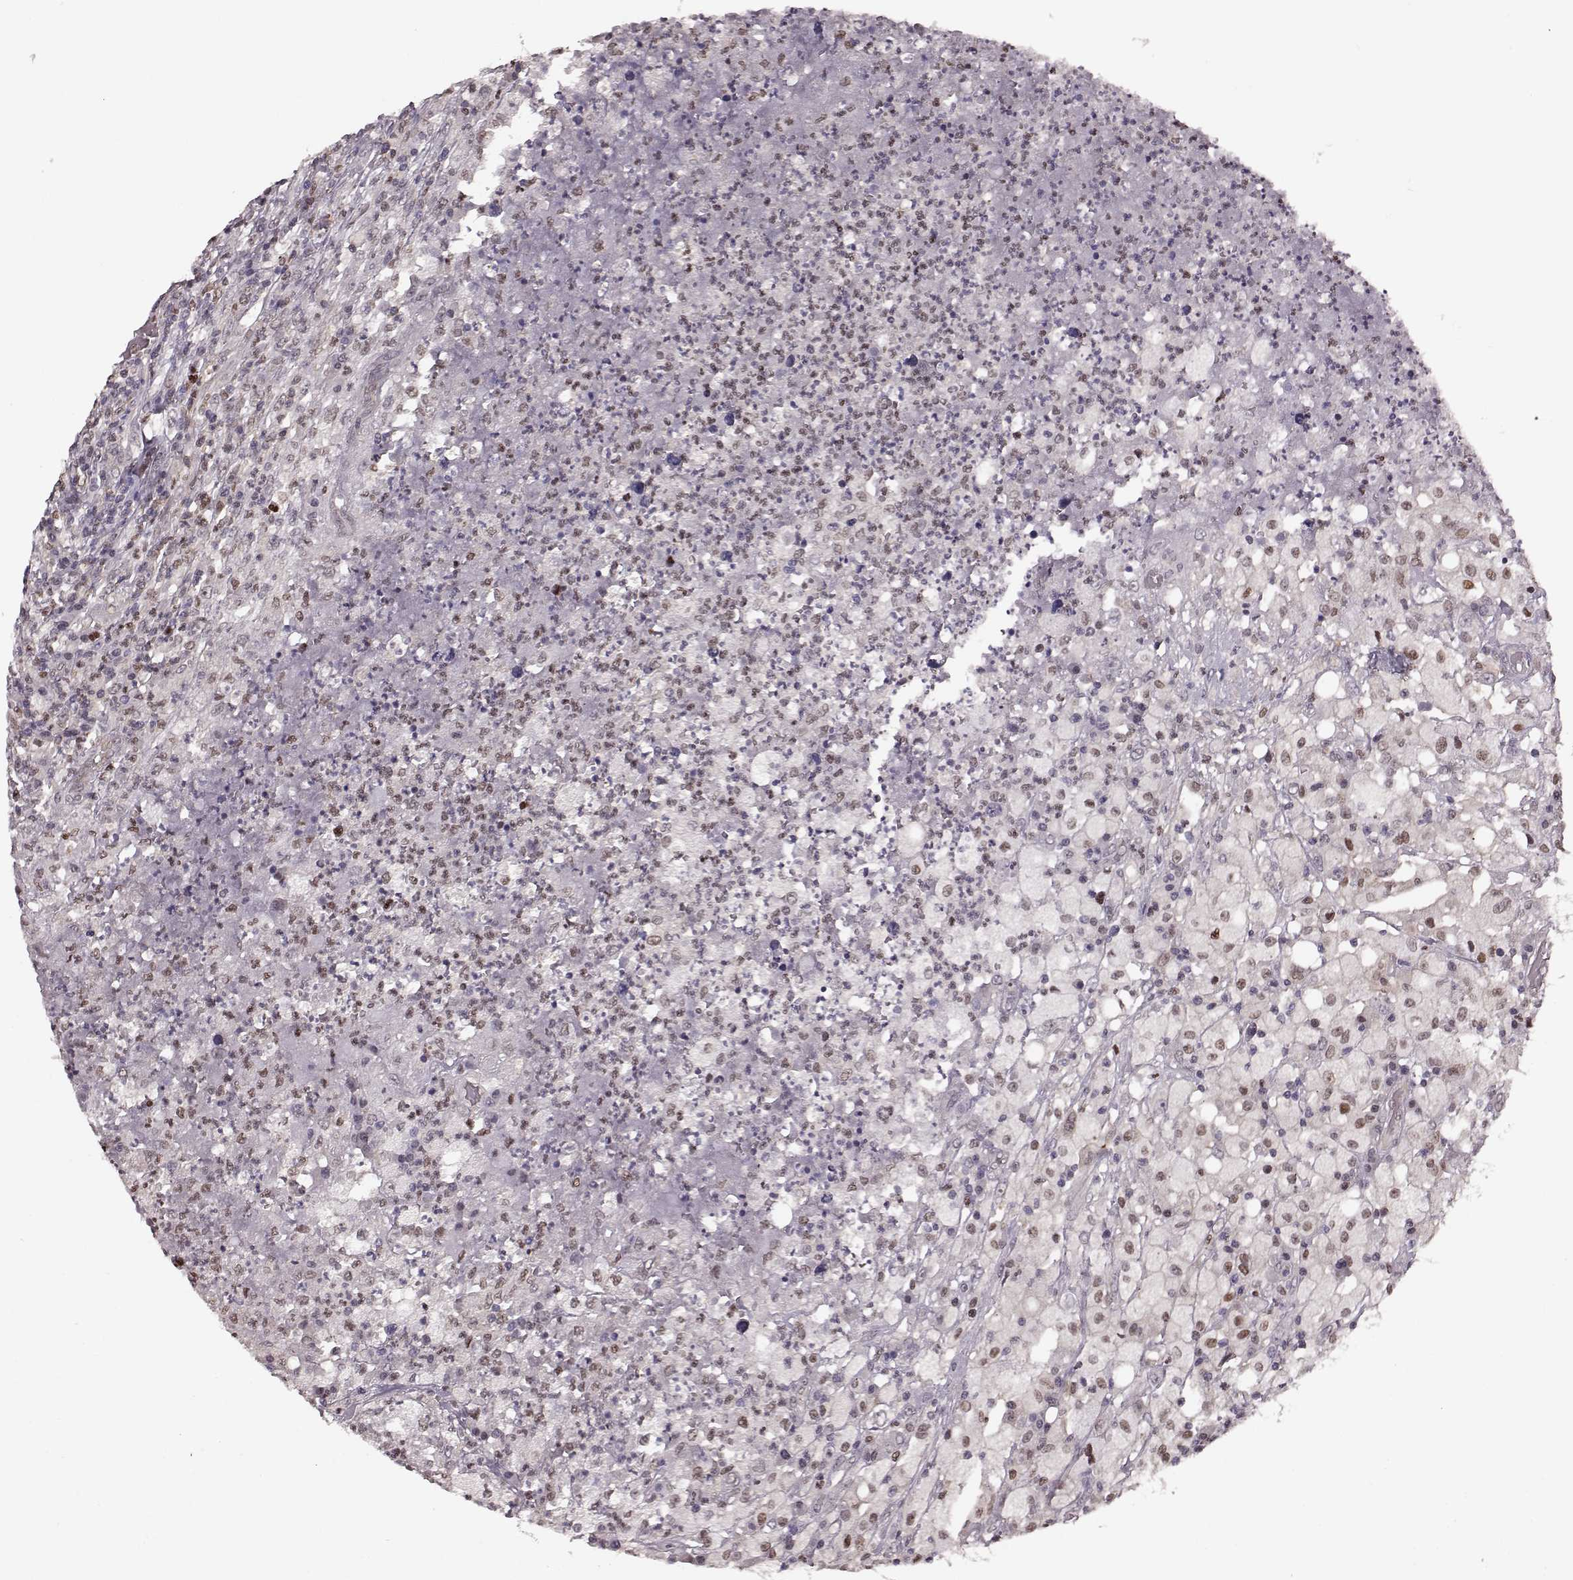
{"staining": {"intensity": "moderate", "quantity": "<25%", "location": "nuclear"}, "tissue": "testis cancer", "cell_type": "Tumor cells", "image_type": "cancer", "snomed": [{"axis": "morphology", "description": "Necrosis, NOS"}, {"axis": "morphology", "description": "Carcinoma, Embryonal, NOS"}, {"axis": "topography", "description": "Testis"}], "caption": "Tumor cells reveal low levels of moderate nuclear expression in about <25% of cells in testis cancer.", "gene": "KLF6", "patient": {"sex": "male", "age": 19}}